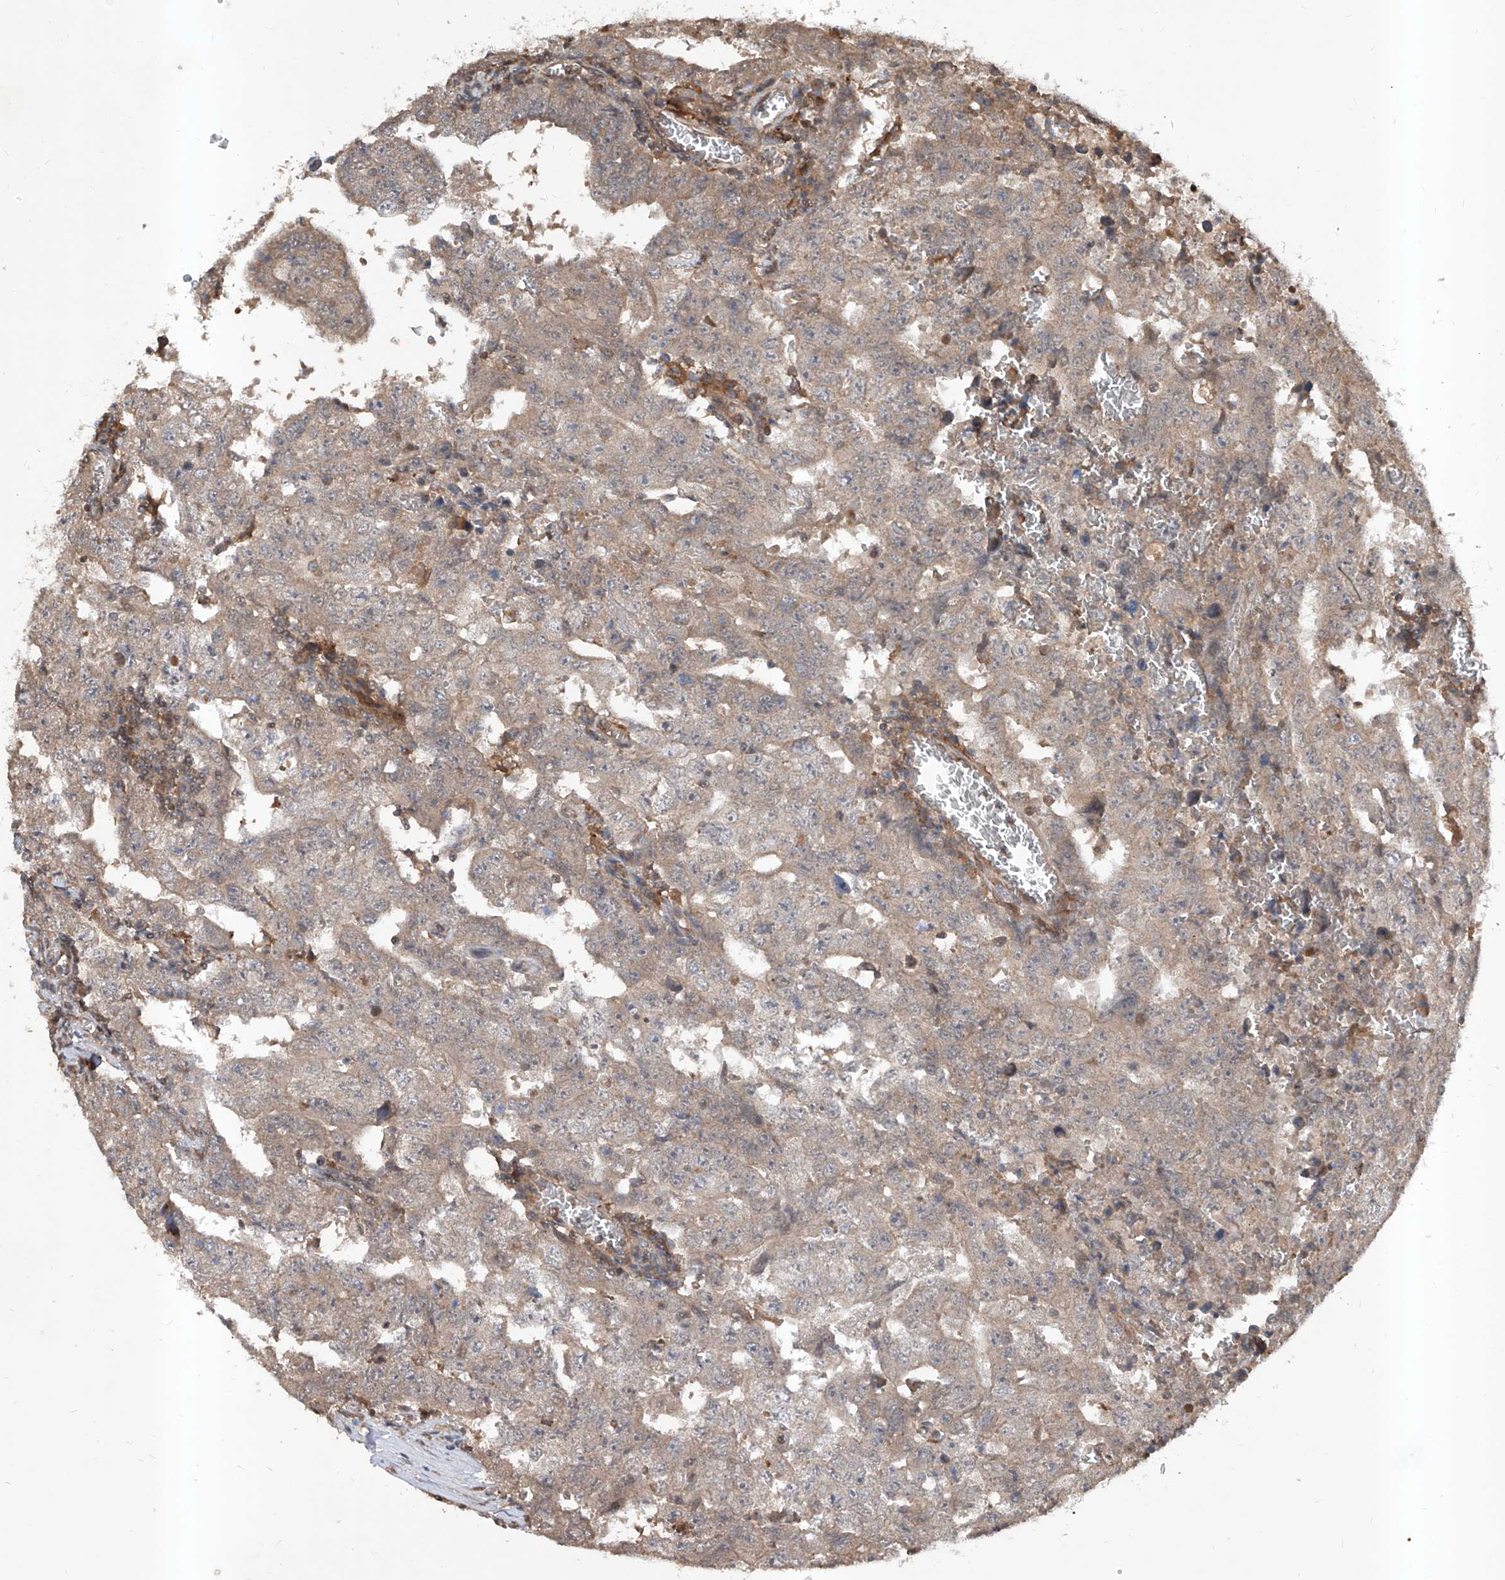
{"staining": {"intensity": "negative", "quantity": "none", "location": "none"}, "tissue": "testis cancer", "cell_type": "Tumor cells", "image_type": "cancer", "snomed": [{"axis": "morphology", "description": "Carcinoma, Embryonal, NOS"}, {"axis": "topography", "description": "Testis"}], "caption": "Immunohistochemistry (IHC) image of neoplastic tissue: human testis embryonal carcinoma stained with DAB shows no significant protein positivity in tumor cells.", "gene": "HOXC8", "patient": {"sex": "male", "age": 26}}